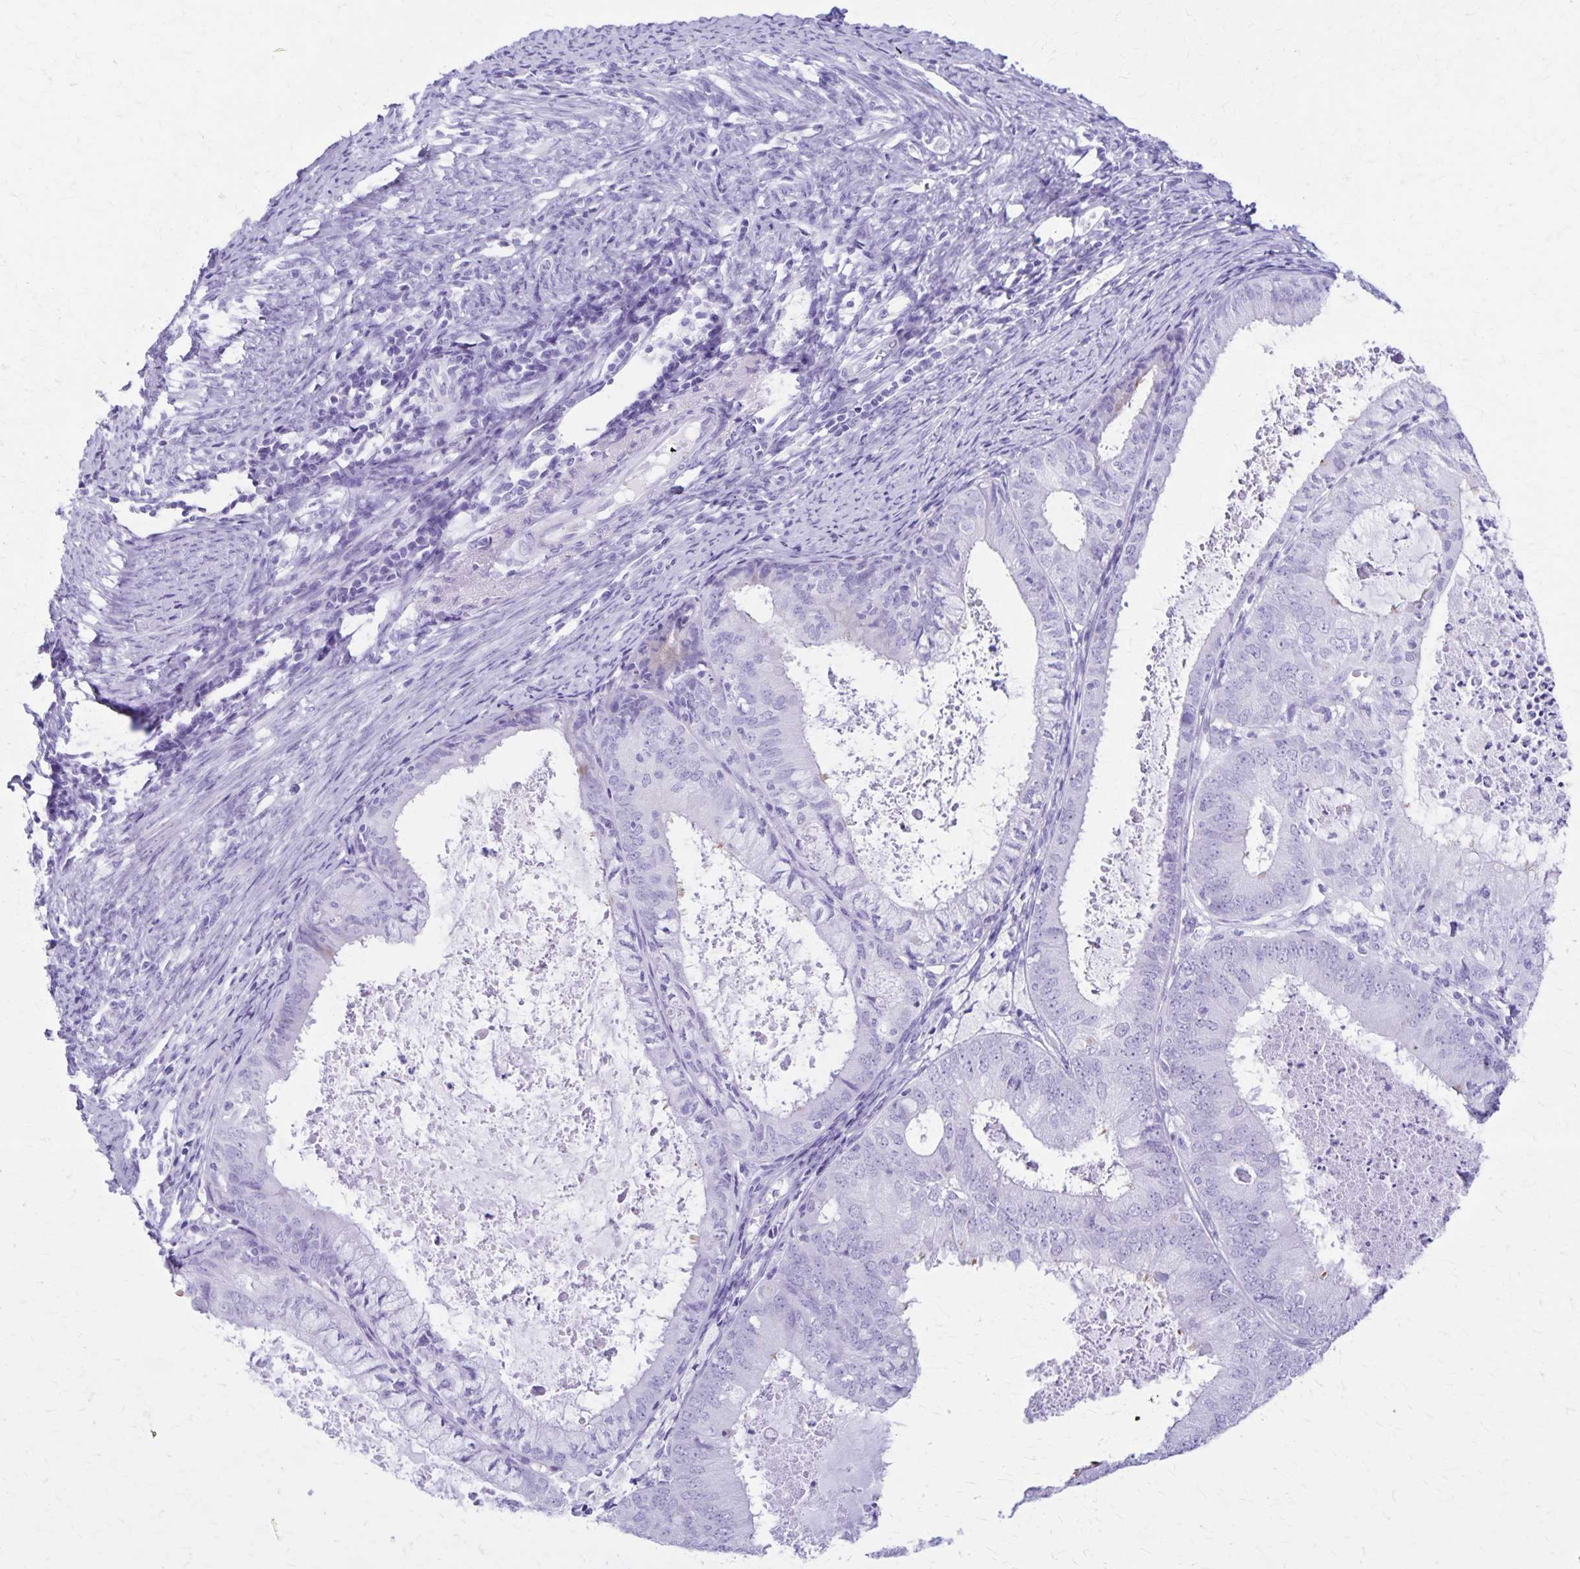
{"staining": {"intensity": "negative", "quantity": "none", "location": "none"}, "tissue": "endometrial cancer", "cell_type": "Tumor cells", "image_type": "cancer", "snomed": [{"axis": "morphology", "description": "Adenocarcinoma, NOS"}, {"axis": "topography", "description": "Endometrium"}], "caption": "This is a histopathology image of immunohistochemistry (IHC) staining of endometrial cancer (adenocarcinoma), which shows no expression in tumor cells.", "gene": "DEFA5", "patient": {"sex": "female", "age": 57}}